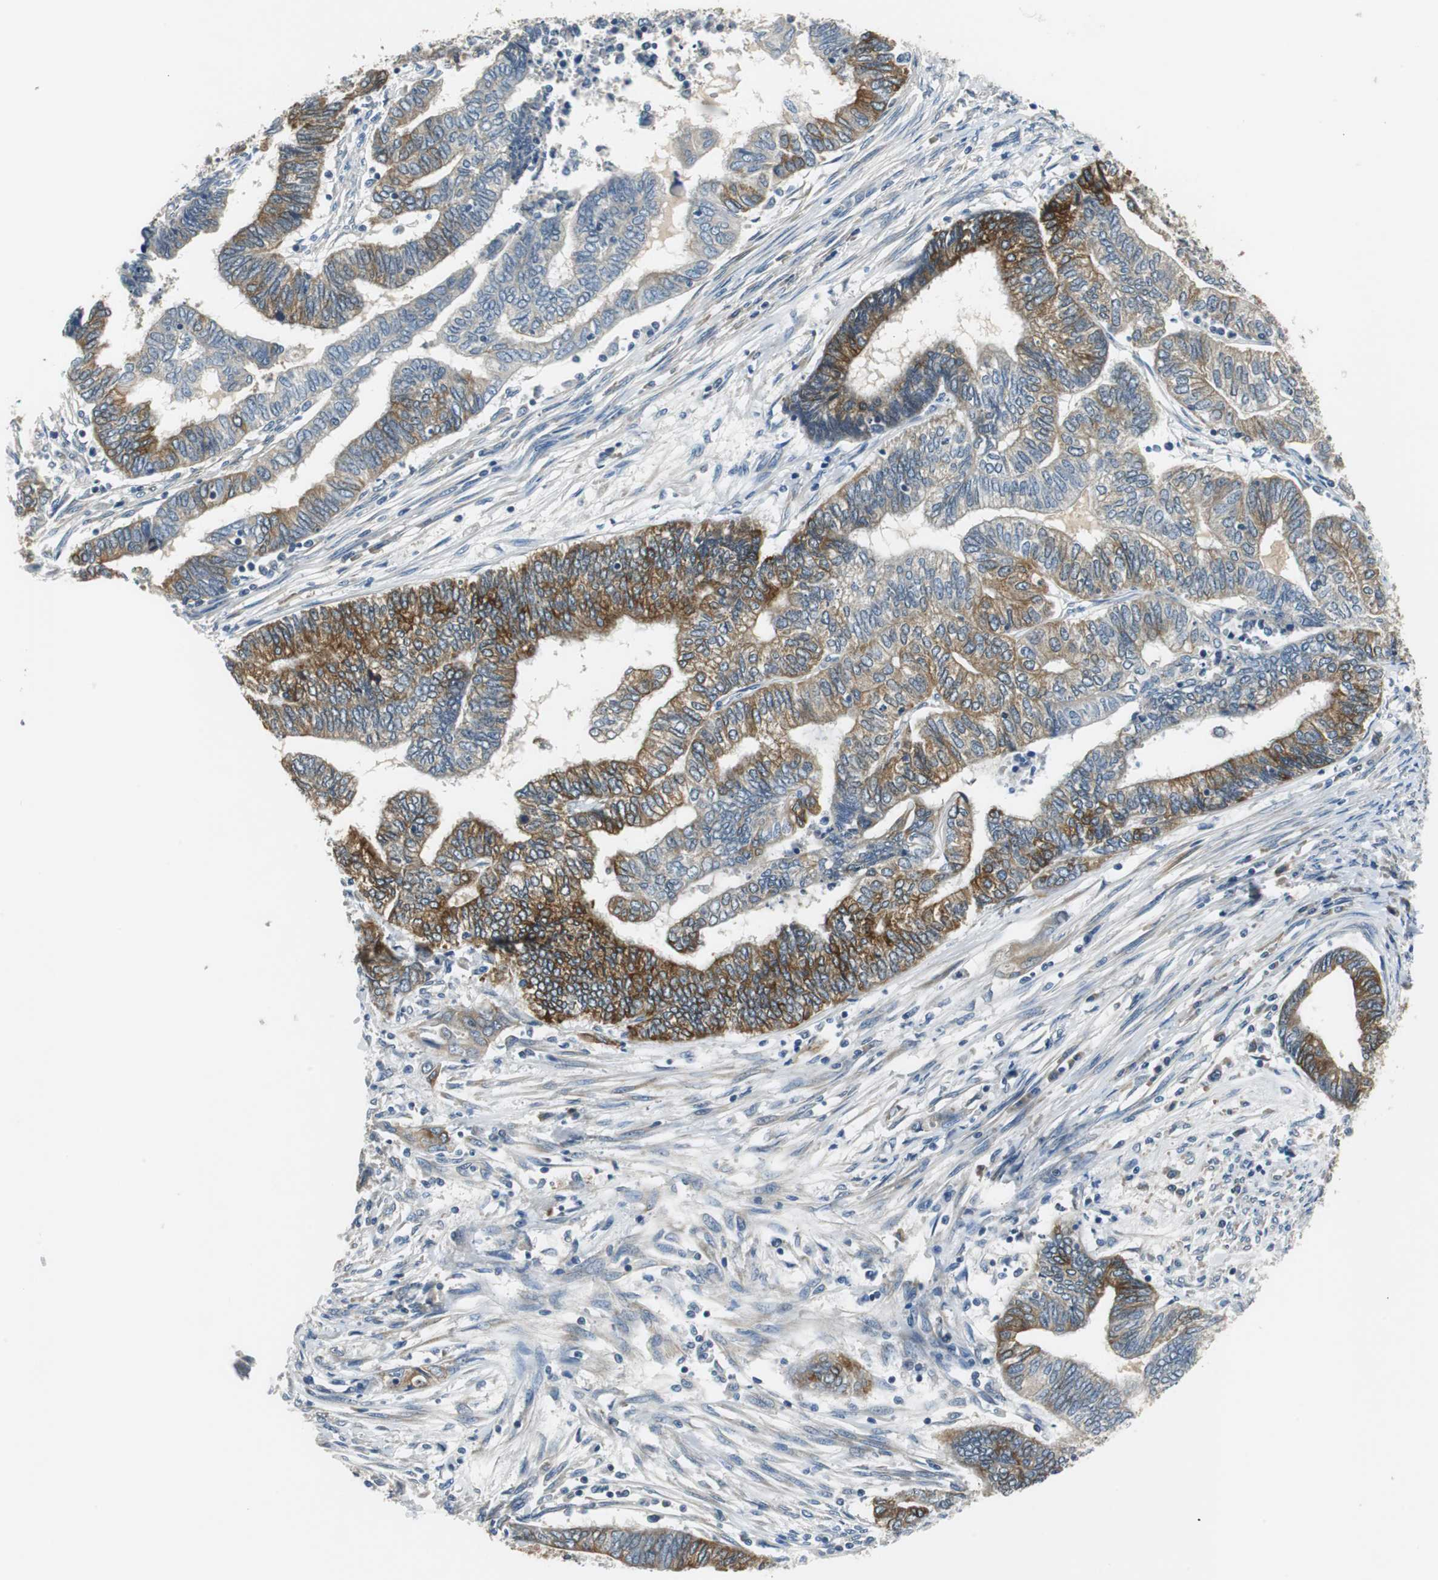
{"staining": {"intensity": "strong", "quantity": "25%-75%", "location": "cytoplasmic/membranous"}, "tissue": "endometrial cancer", "cell_type": "Tumor cells", "image_type": "cancer", "snomed": [{"axis": "morphology", "description": "Adenocarcinoma, NOS"}, {"axis": "topography", "description": "Uterus"}, {"axis": "topography", "description": "Endometrium"}], "caption": "Immunohistochemical staining of human adenocarcinoma (endometrial) reveals strong cytoplasmic/membranous protein expression in about 25%-75% of tumor cells.", "gene": "FADS2", "patient": {"sex": "female", "age": 70}}